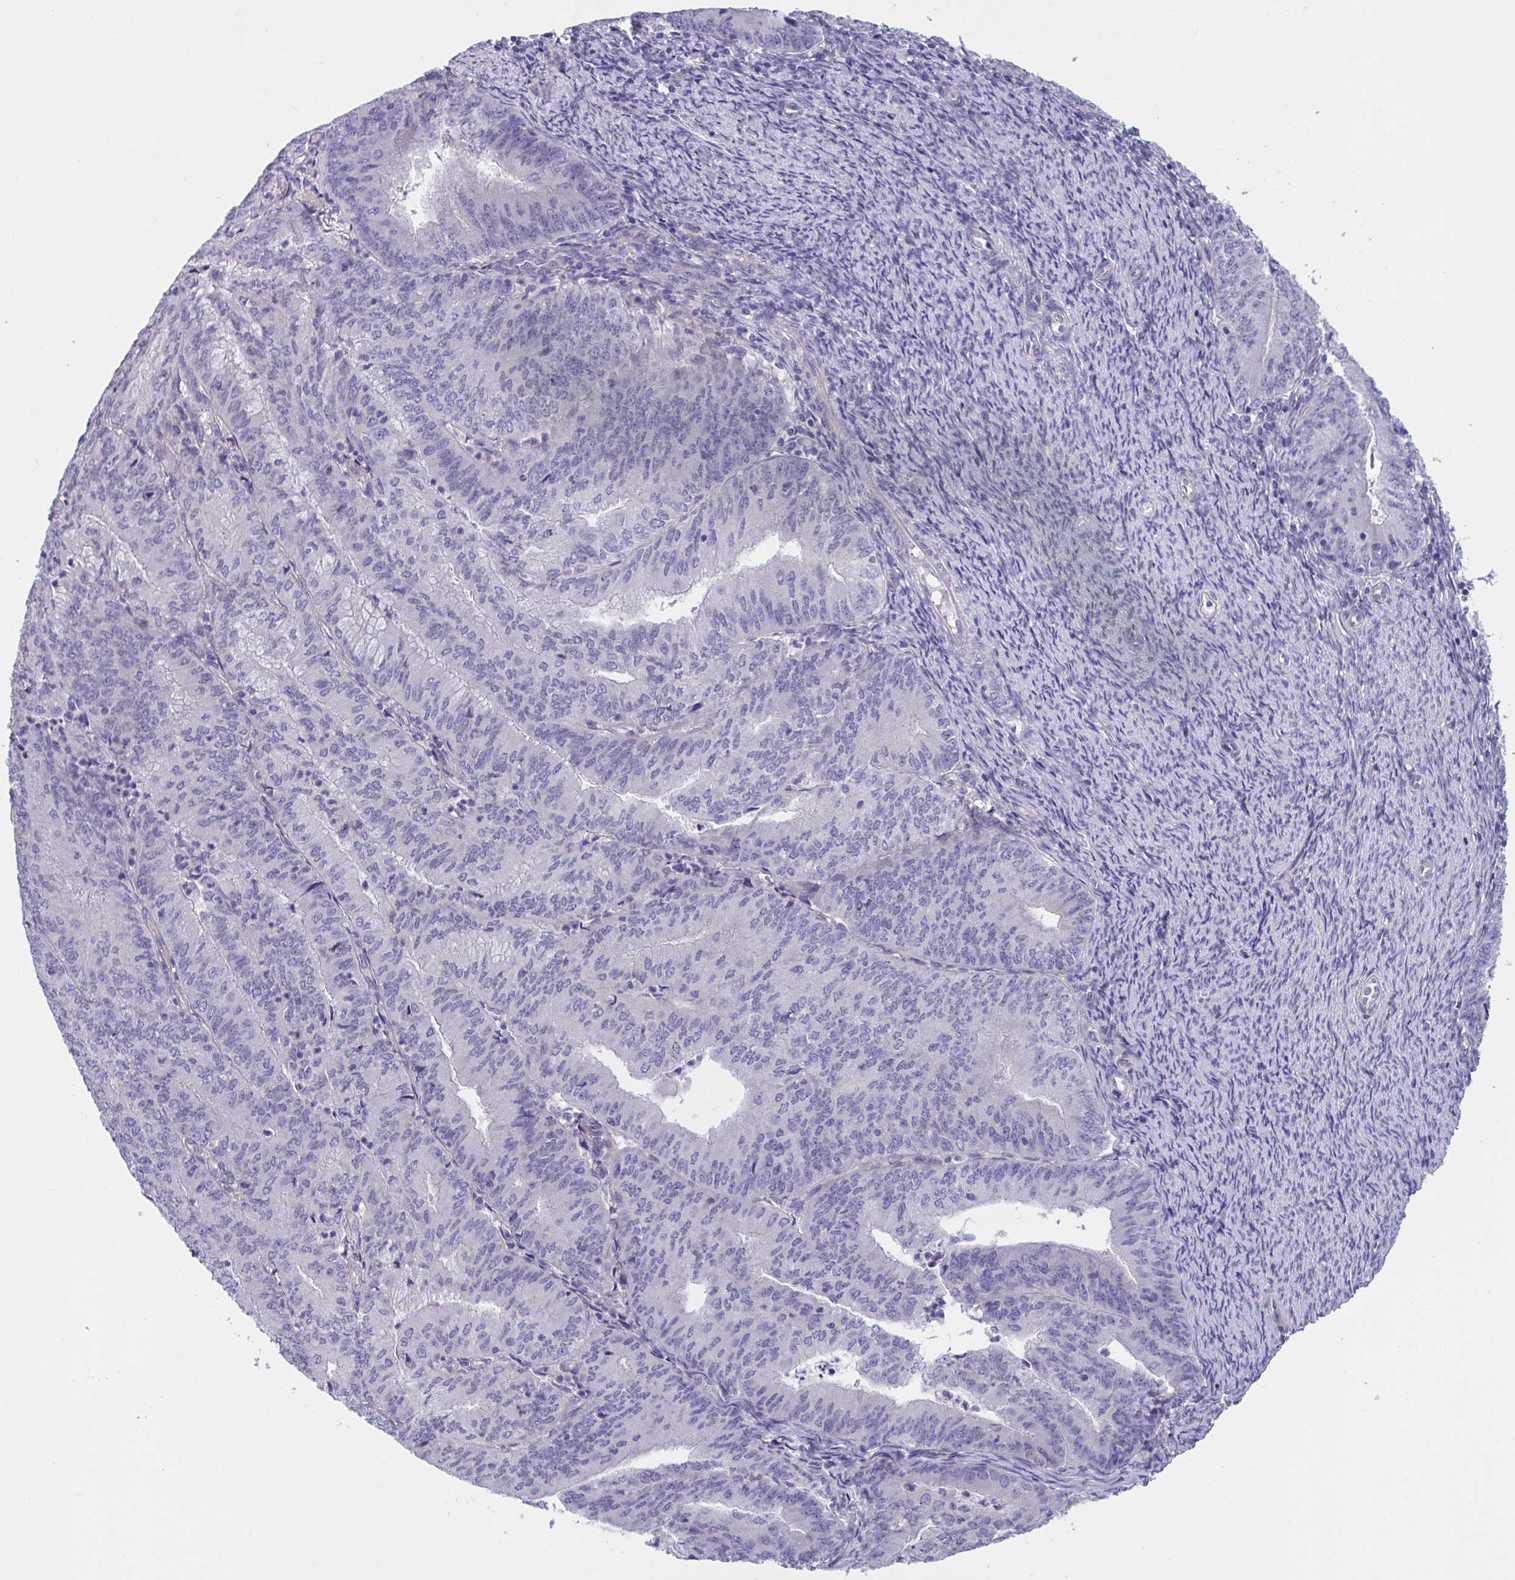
{"staining": {"intensity": "negative", "quantity": "none", "location": "none"}, "tissue": "endometrial cancer", "cell_type": "Tumor cells", "image_type": "cancer", "snomed": [{"axis": "morphology", "description": "Adenocarcinoma, NOS"}, {"axis": "topography", "description": "Endometrium"}], "caption": "This is a photomicrograph of IHC staining of endometrial cancer, which shows no expression in tumor cells.", "gene": "TTC7B", "patient": {"sex": "female", "age": 57}}